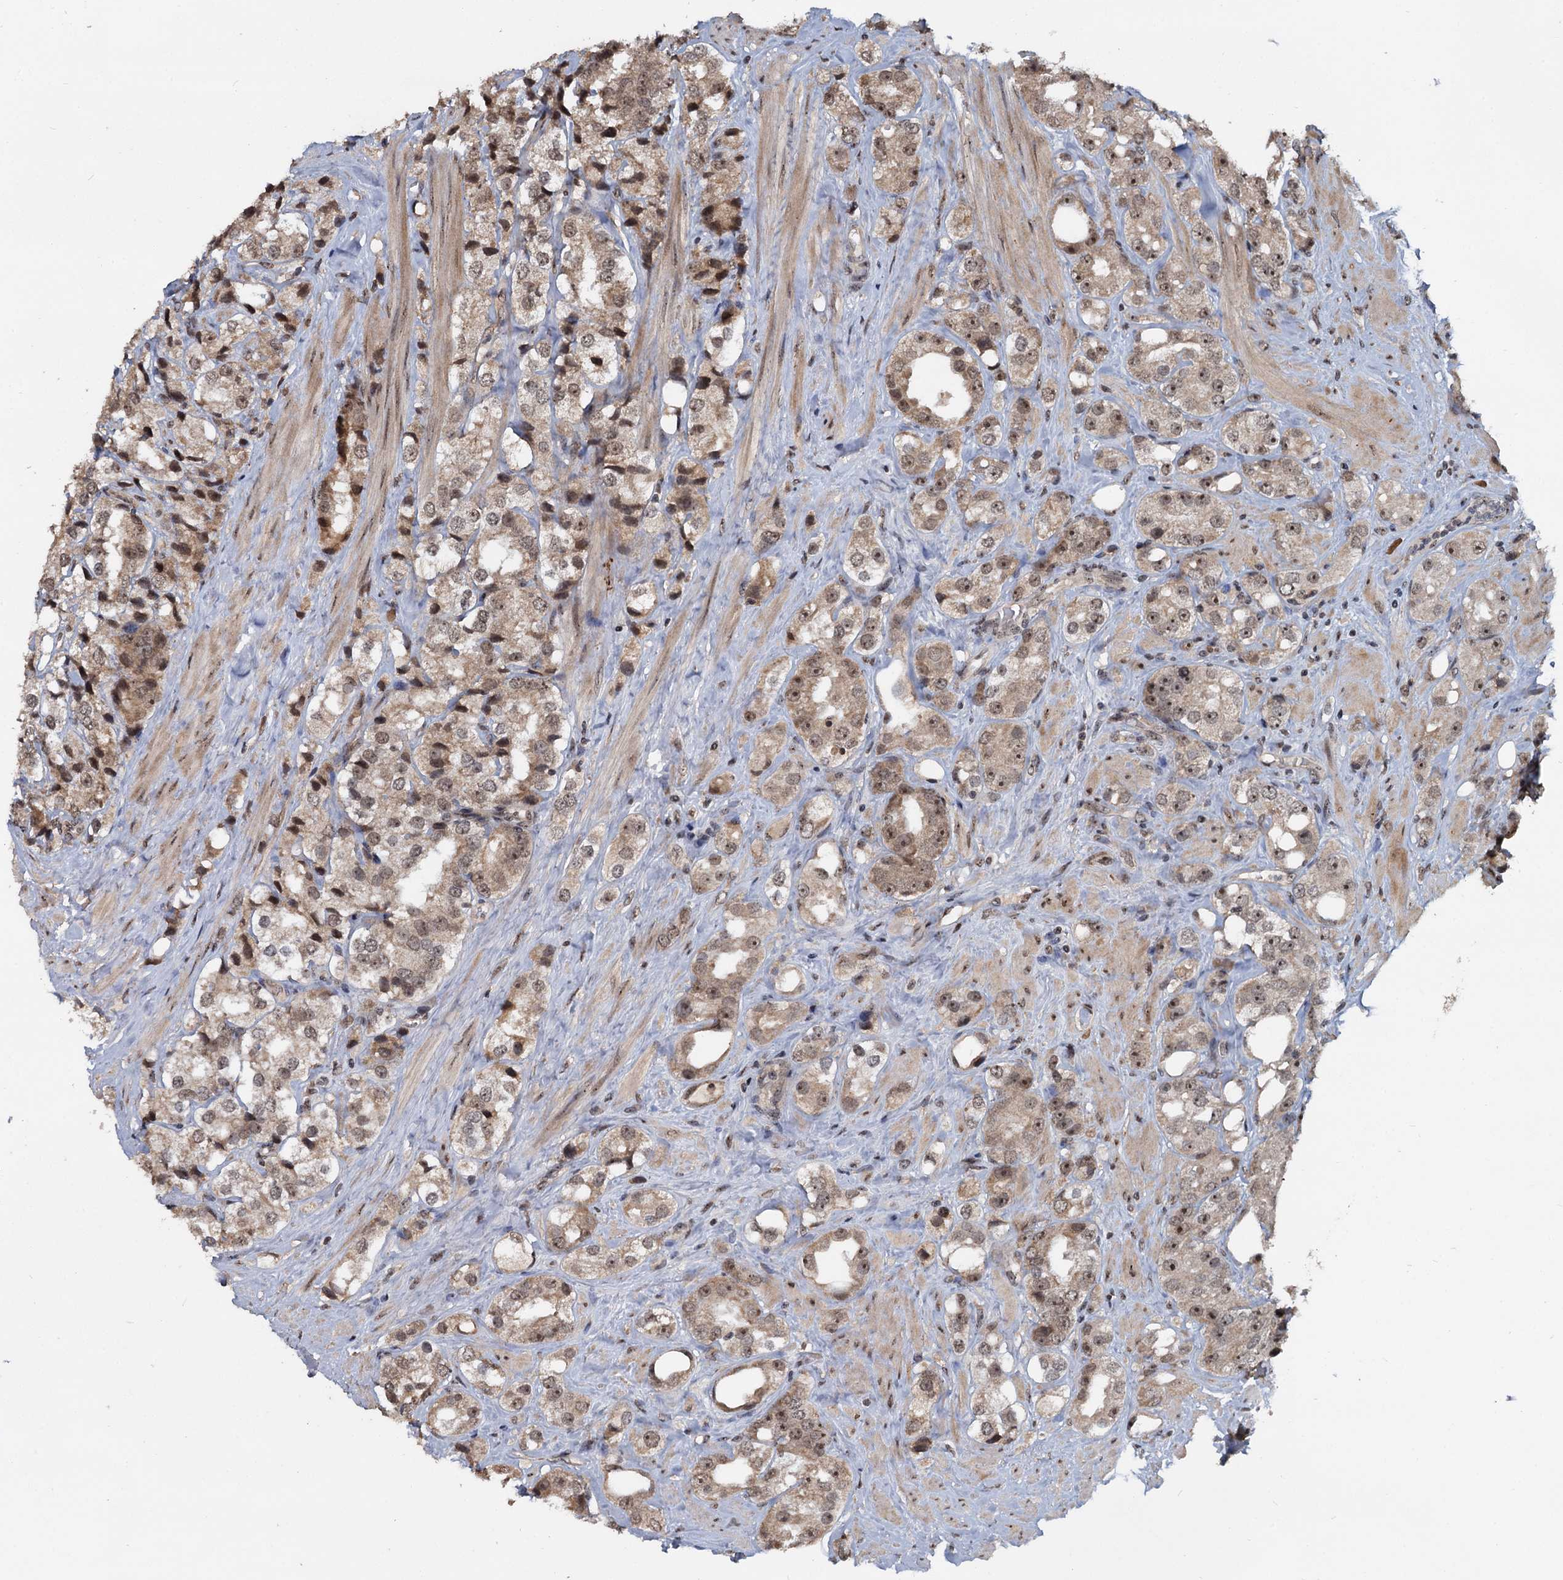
{"staining": {"intensity": "moderate", "quantity": ">75%", "location": "cytoplasmic/membranous,nuclear"}, "tissue": "prostate cancer", "cell_type": "Tumor cells", "image_type": "cancer", "snomed": [{"axis": "morphology", "description": "Adenocarcinoma, NOS"}, {"axis": "topography", "description": "Prostate"}], "caption": "Prostate cancer was stained to show a protein in brown. There is medium levels of moderate cytoplasmic/membranous and nuclear positivity in about >75% of tumor cells.", "gene": "FAM216B", "patient": {"sex": "male", "age": 79}}